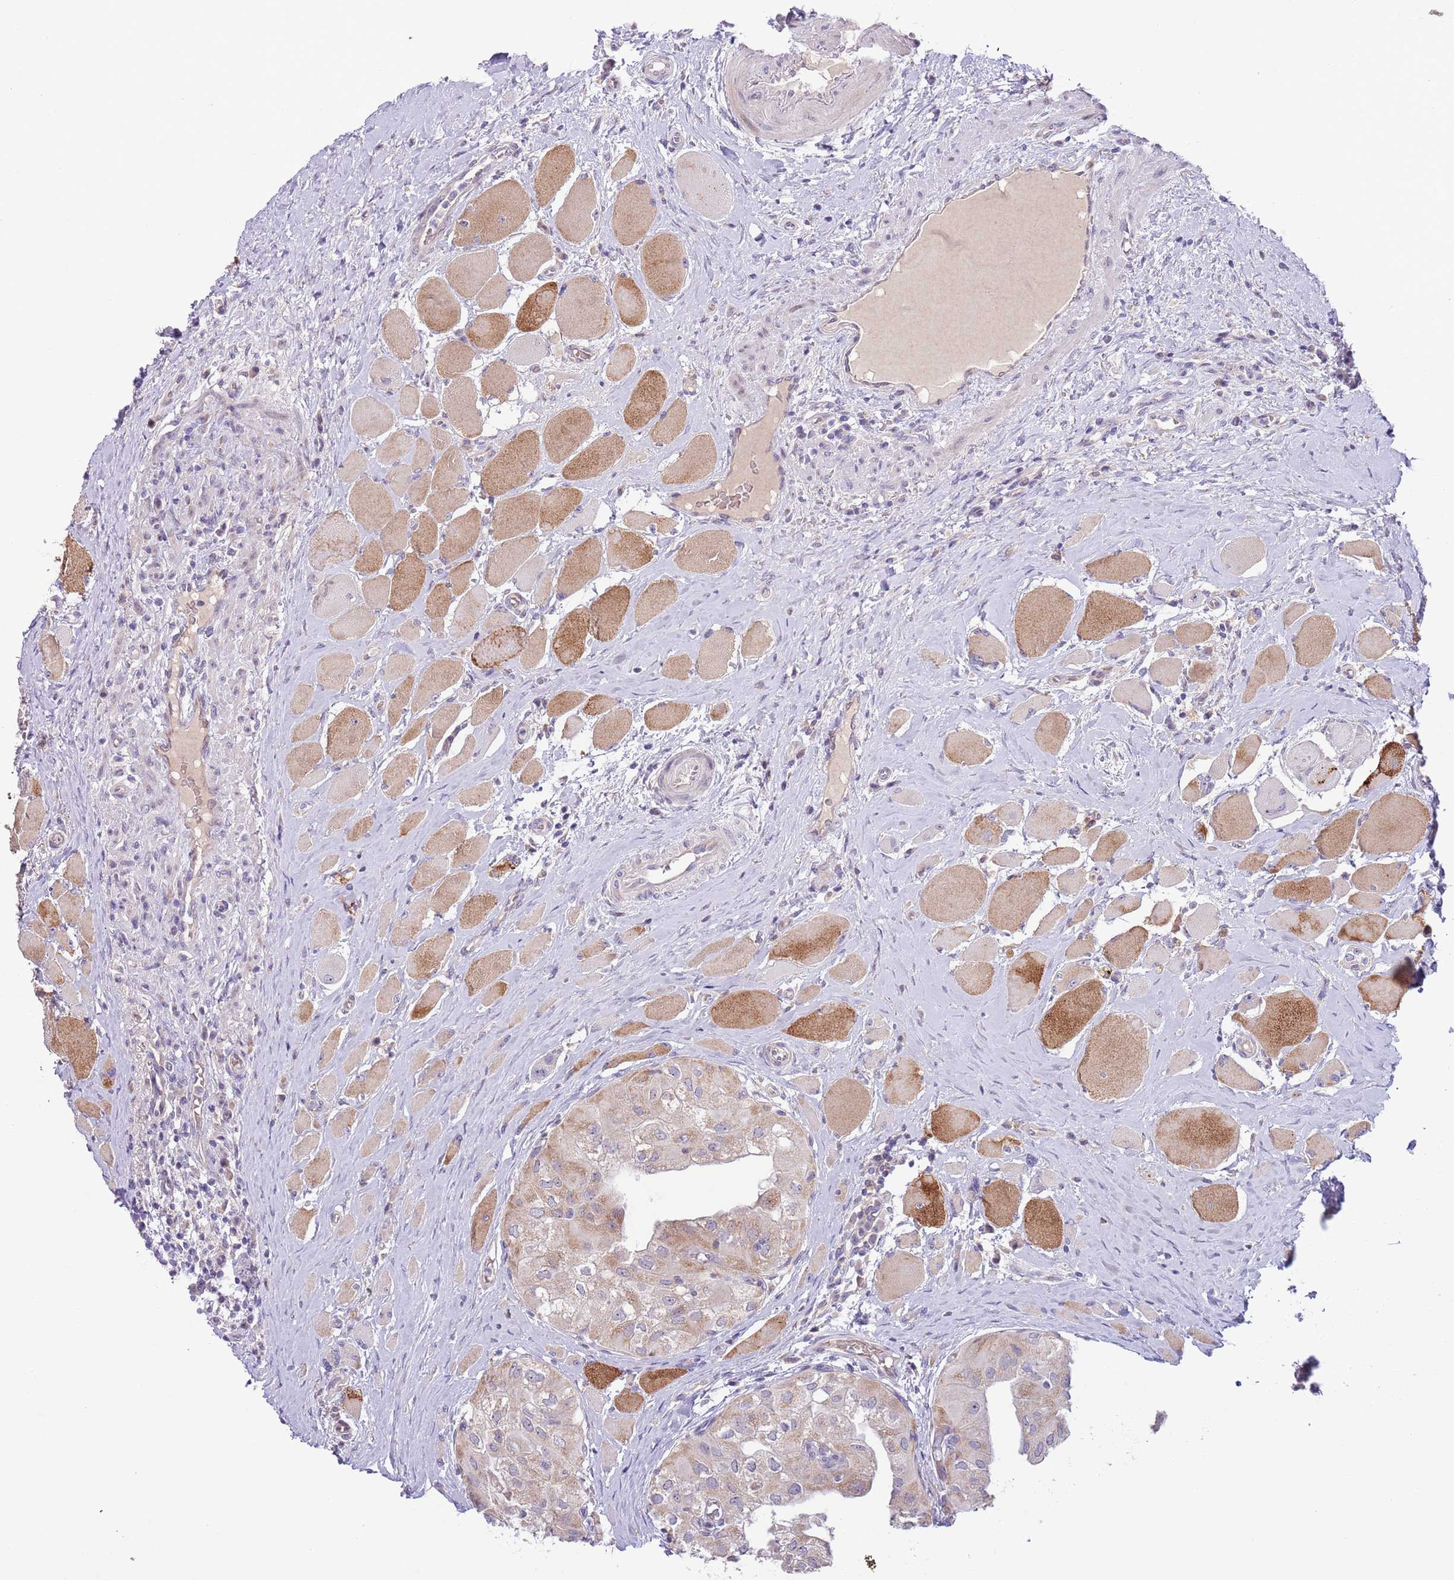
{"staining": {"intensity": "weak", "quantity": ">75%", "location": "cytoplasmic/membranous"}, "tissue": "thyroid cancer", "cell_type": "Tumor cells", "image_type": "cancer", "snomed": [{"axis": "morphology", "description": "Papillary adenocarcinoma, NOS"}, {"axis": "topography", "description": "Thyroid gland"}], "caption": "Tumor cells exhibit weak cytoplasmic/membranous staining in about >75% of cells in papillary adenocarcinoma (thyroid).", "gene": "AP1S2", "patient": {"sex": "female", "age": 59}}